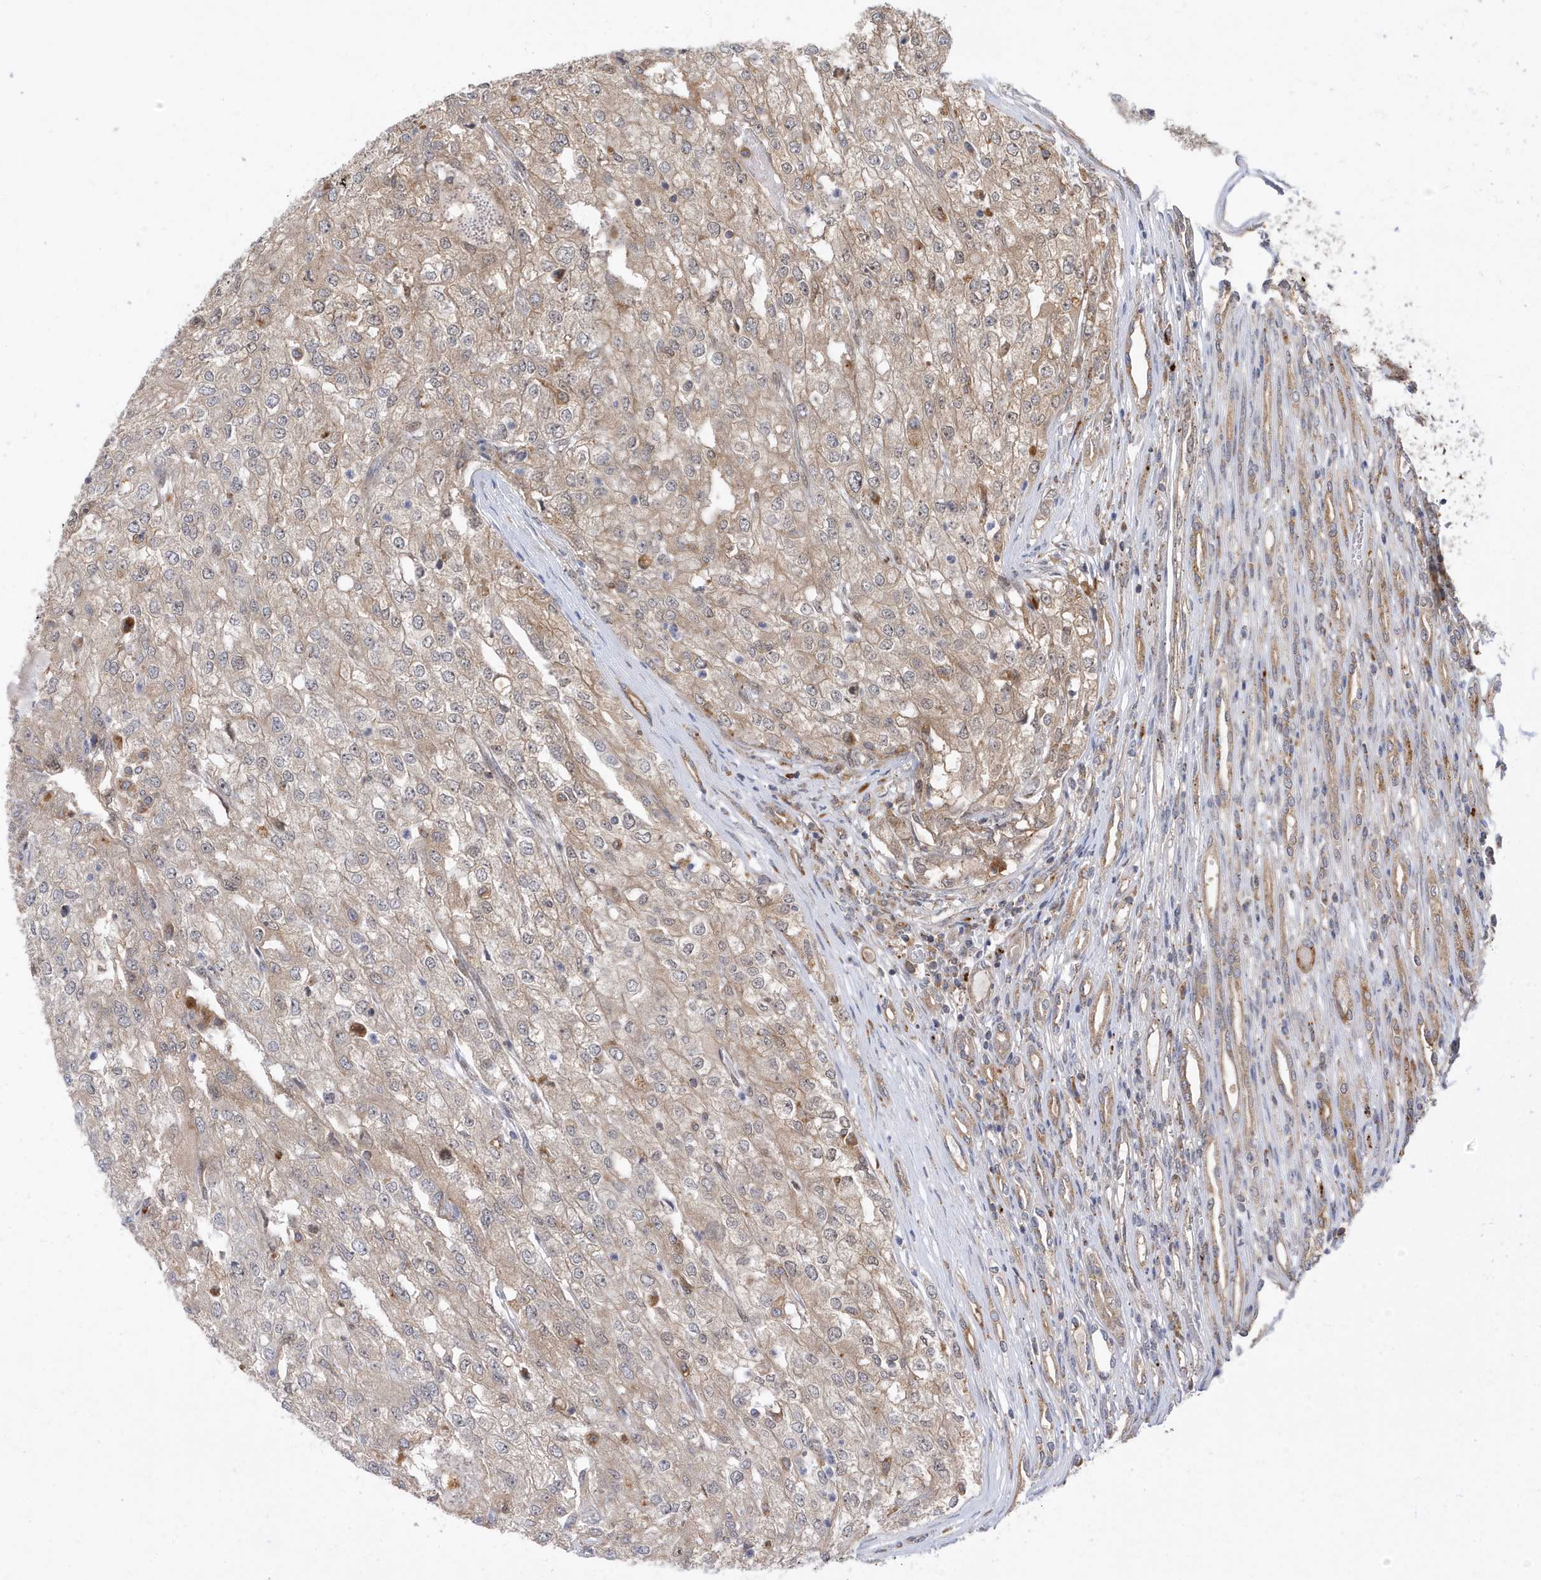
{"staining": {"intensity": "weak", "quantity": "25%-75%", "location": "cytoplasmic/membranous"}, "tissue": "renal cancer", "cell_type": "Tumor cells", "image_type": "cancer", "snomed": [{"axis": "morphology", "description": "Adenocarcinoma, NOS"}, {"axis": "topography", "description": "Kidney"}], "caption": "Immunohistochemistry (IHC) (DAB (3,3'-diaminobenzidine)) staining of human renal cancer shows weak cytoplasmic/membranous protein staining in approximately 25%-75% of tumor cells. (IHC, brightfield microscopy, high magnification).", "gene": "ZNF507", "patient": {"sex": "female", "age": 54}}